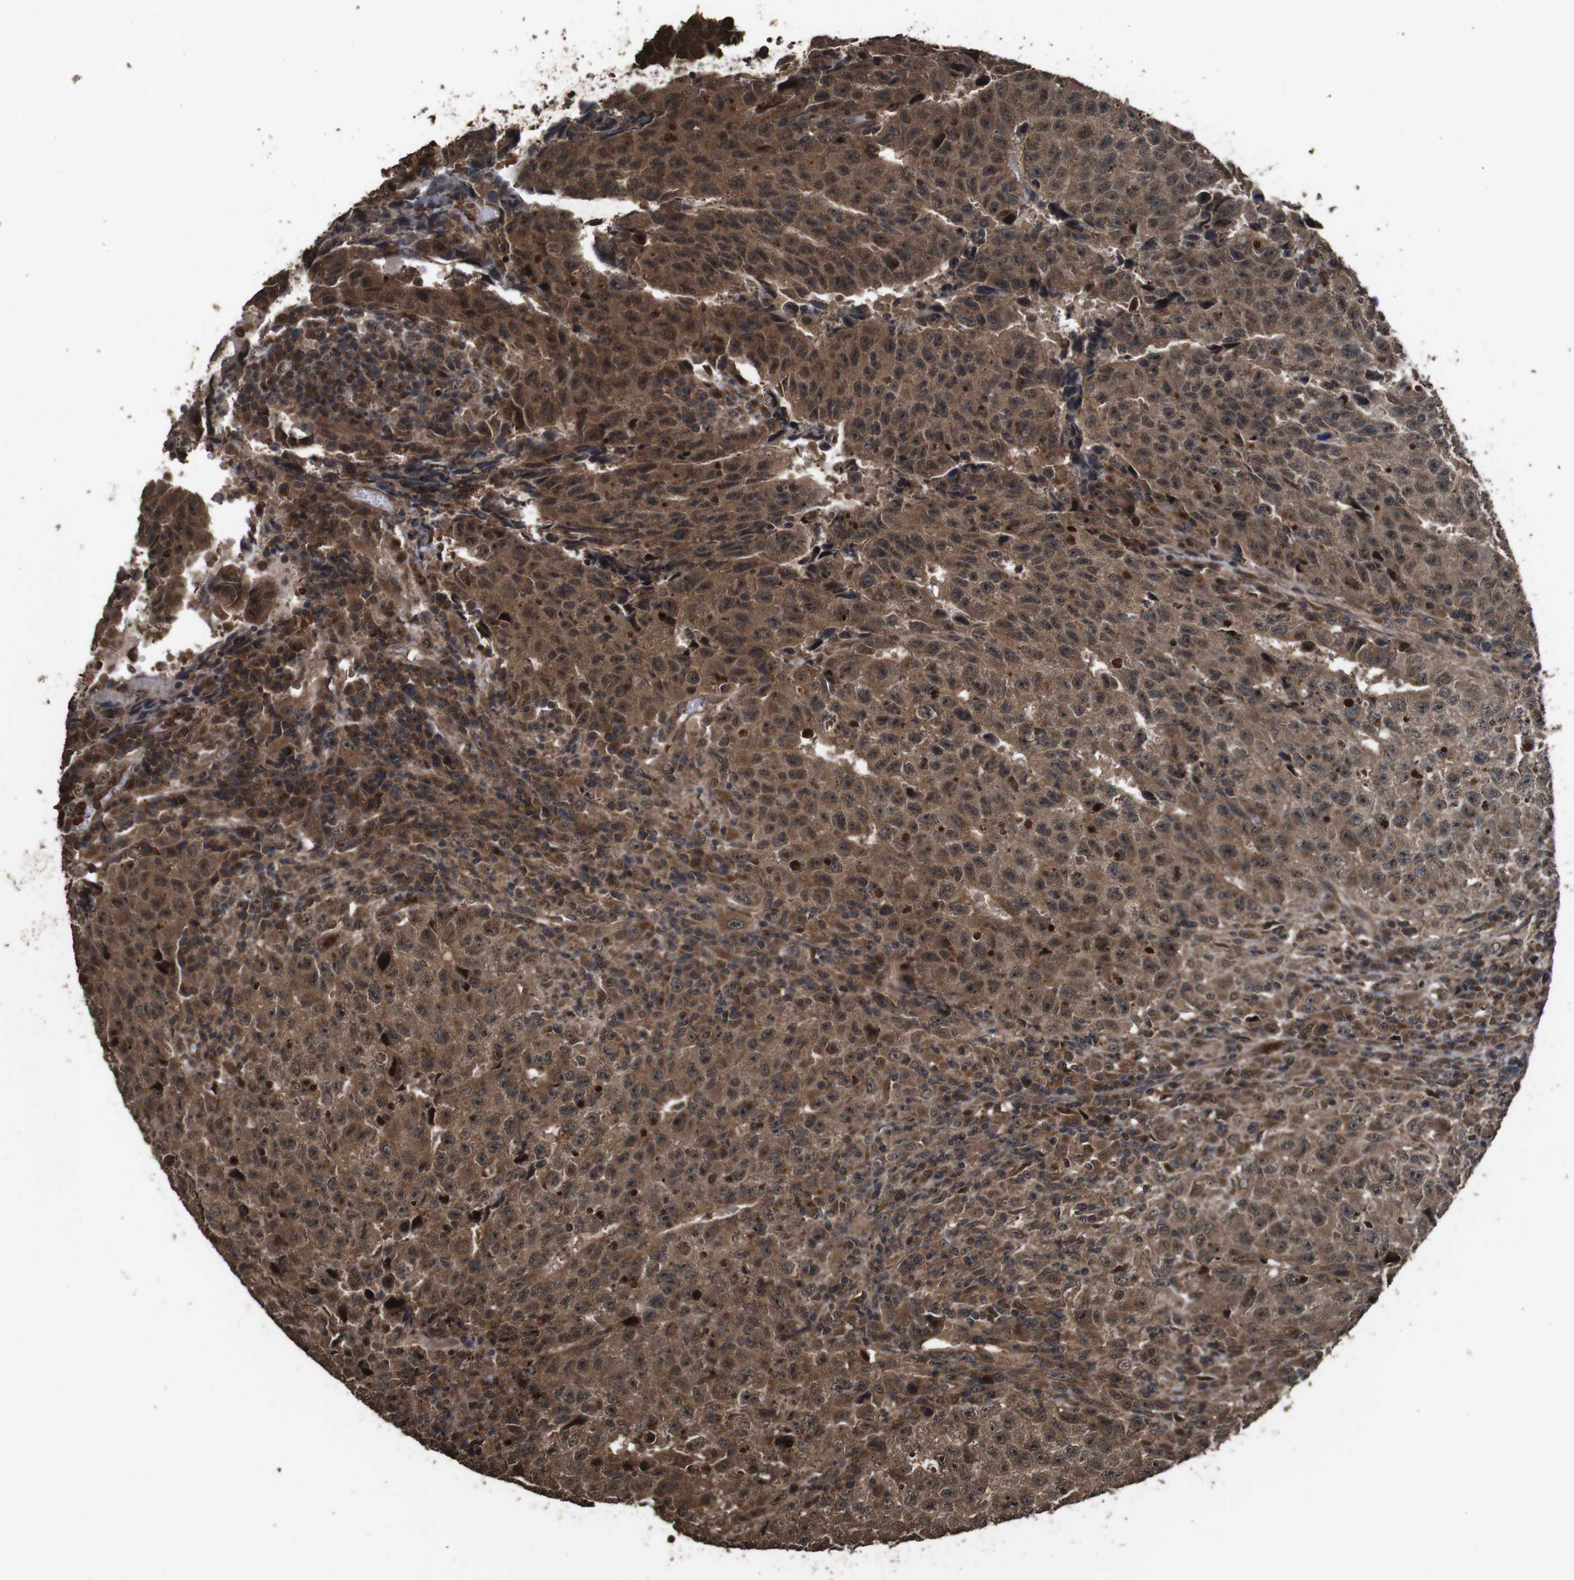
{"staining": {"intensity": "strong", "quantity": ">75%", "location": "cytoplasmic/membranous"}, "tissue": "testis cancer", "cell_type": "Tumor cells", "image_type": "cancer", "snomed": [{"axis": "morphology", "description": "Necrosis, NOS"}, {"axis": "morphology", "description": "Carcinoma, Embryonal, NOS"}, {"axis": "topography", "description": "Testis"}], "caption": "Testis cancer (embryonal carcinoma) stained with a protein marker shows strong staining in tumor cells.", "gene": "RRAS2", "patient": {"sex": "male", "age": 19}}